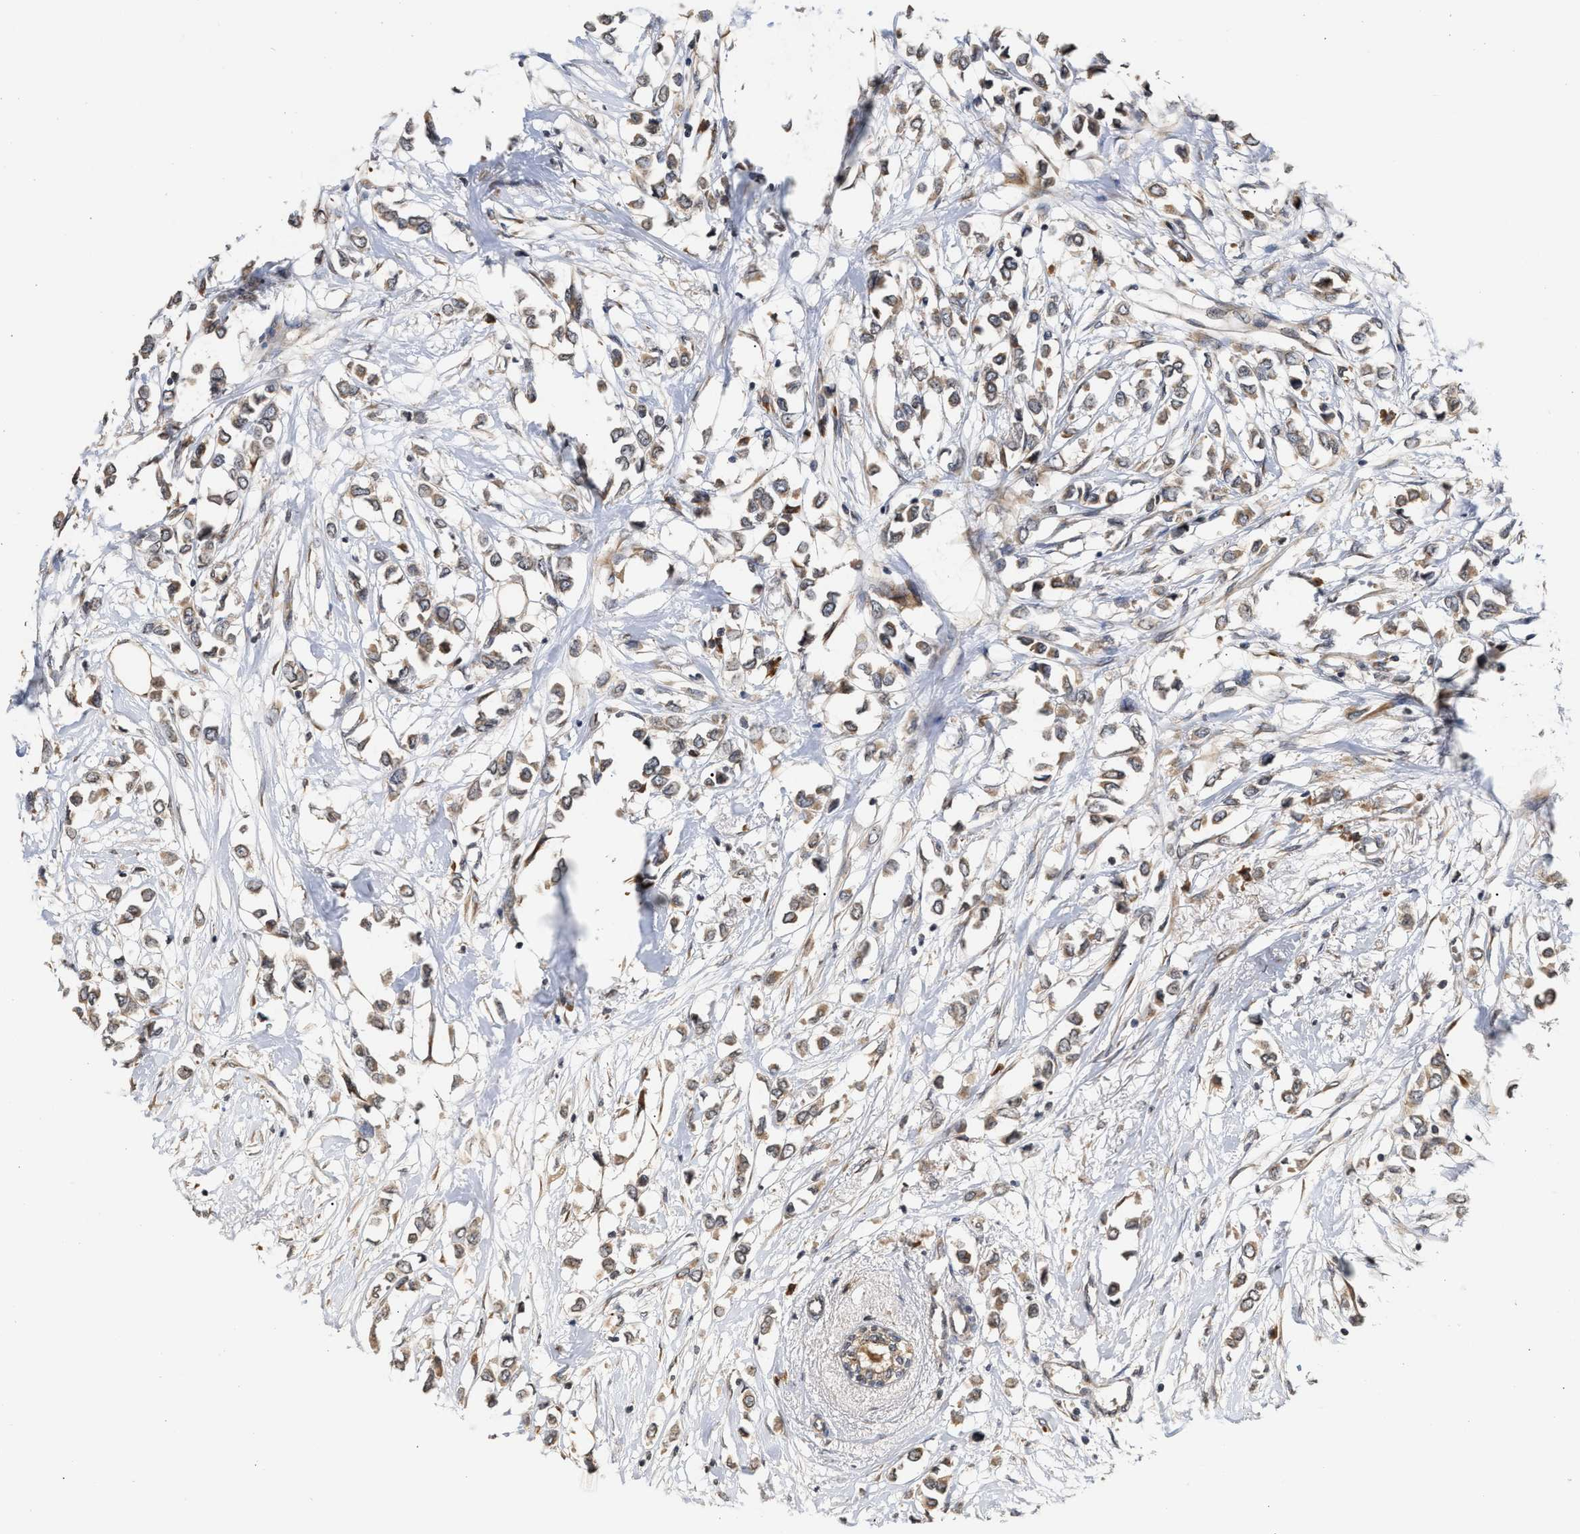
{"staining": {"intensity": "weak", "quantity": ">75%", "location": "cytoplasmic/membranous"}, "tissue": "breast cancer", "cell_type": "Tumor cells", "image_type": "cancer", "snomed": [{"axis": "morphology", "description": "Lobular carcinoma"}, {"axis": "topography", "description": "Breast"}], "caption": "Immunohistochemistry histopathology image of neoplastic tissue: lobular carcinoma (breast) stained using IHC demonstrates low levels of weak protein expression localized specifically in the cytoplasmic/membranous of tumor cells, appearing as a cytoplasmic/membranous brown color.", "gene": "SAR1A", "patient": {"sex": "female", "age": 51}}